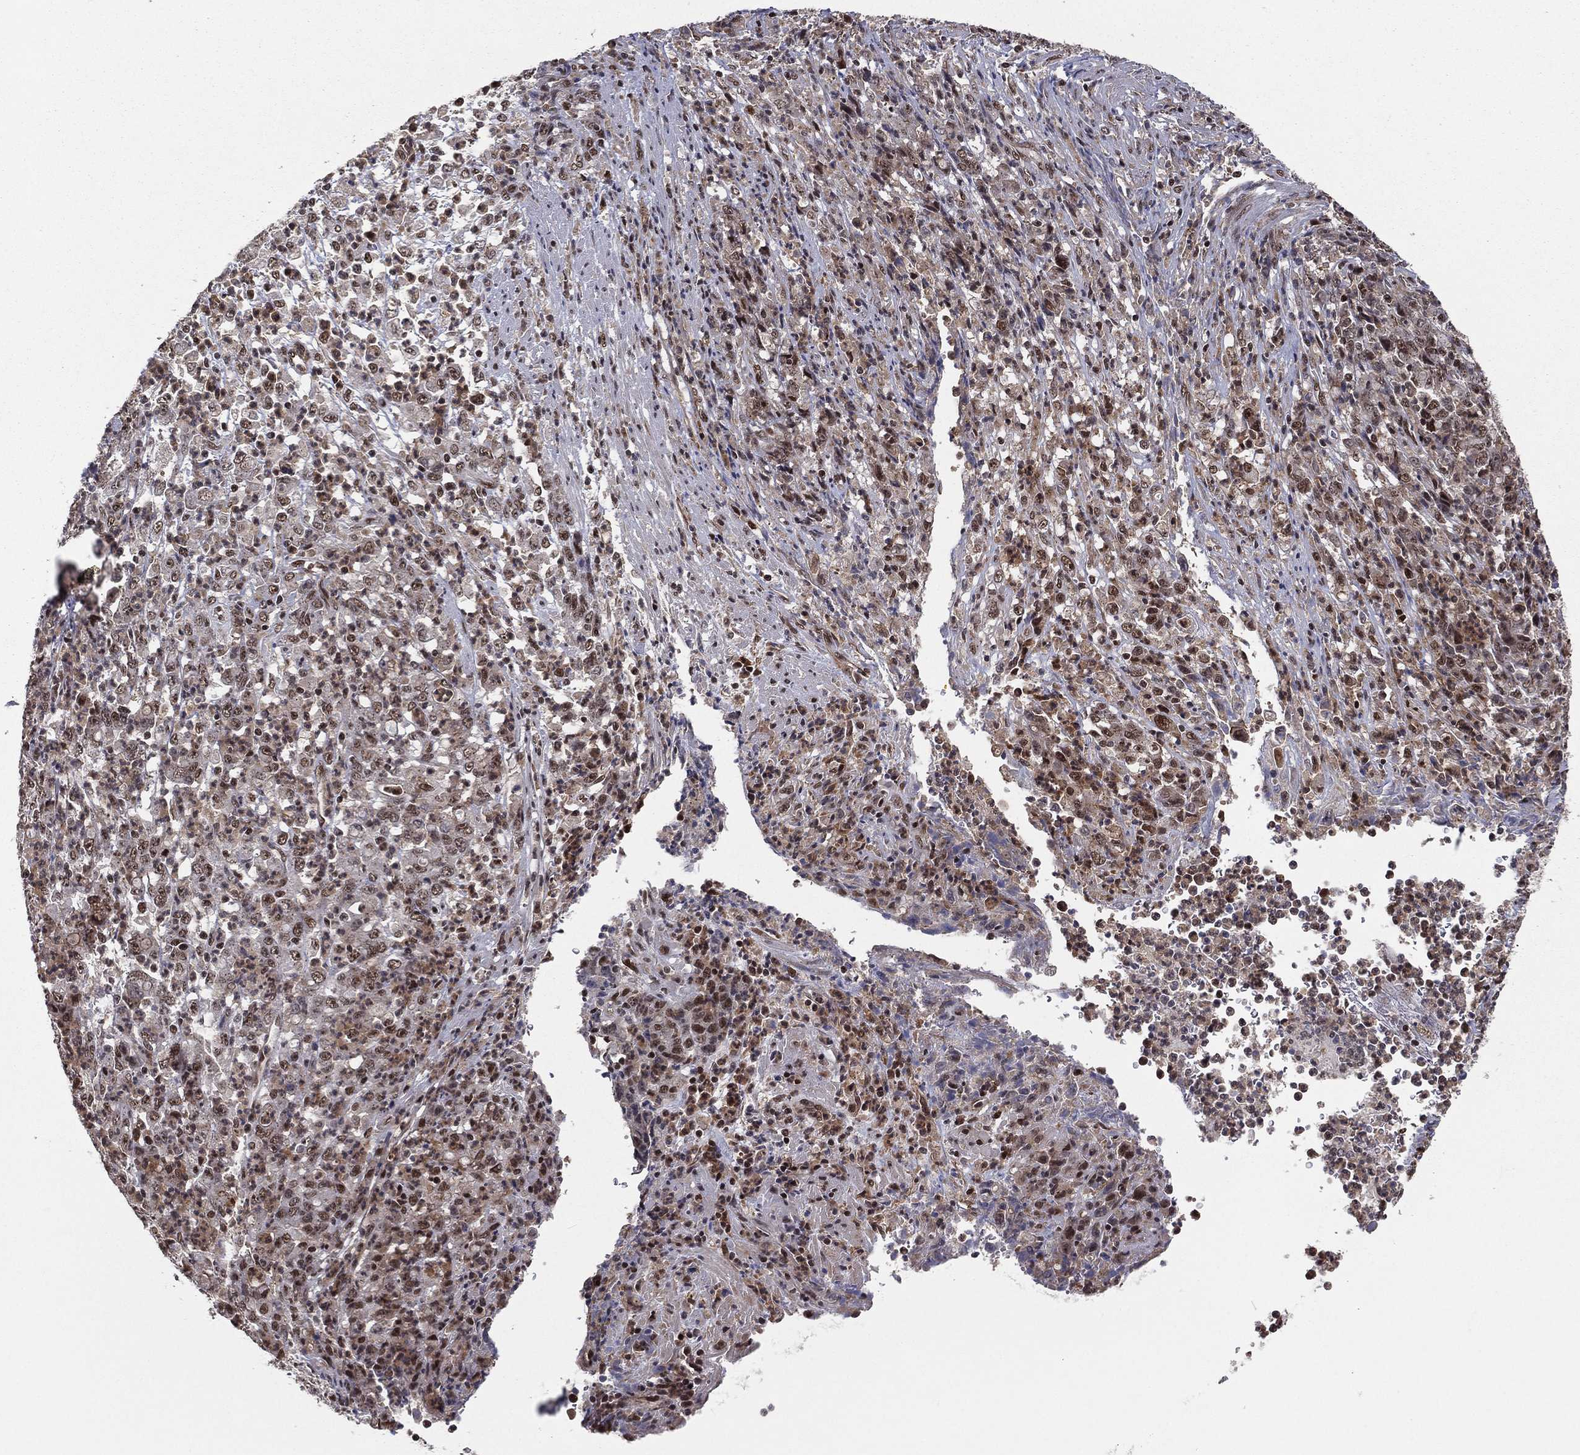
{"staining": {"intensity": "moderate", "quantity": ">75%", "location": "nuclear"}, "tissue": "stomach cancer", "cell_type": "Tumor cells", "image_type": "cancer", "snomed": [{"axis": "morphology", "description": "Adenocarcinoma, NOS"}, {"axis": "topography", "description": "Stomach, lower"}], "caption": "The micrograph shows a brown stain indicating the presence of a protein in the nuclear of tumor cells in adenocarcinoma (stomach).", "gene": "GPALPP1", "patient": {"sex": "female", "age": 71}}